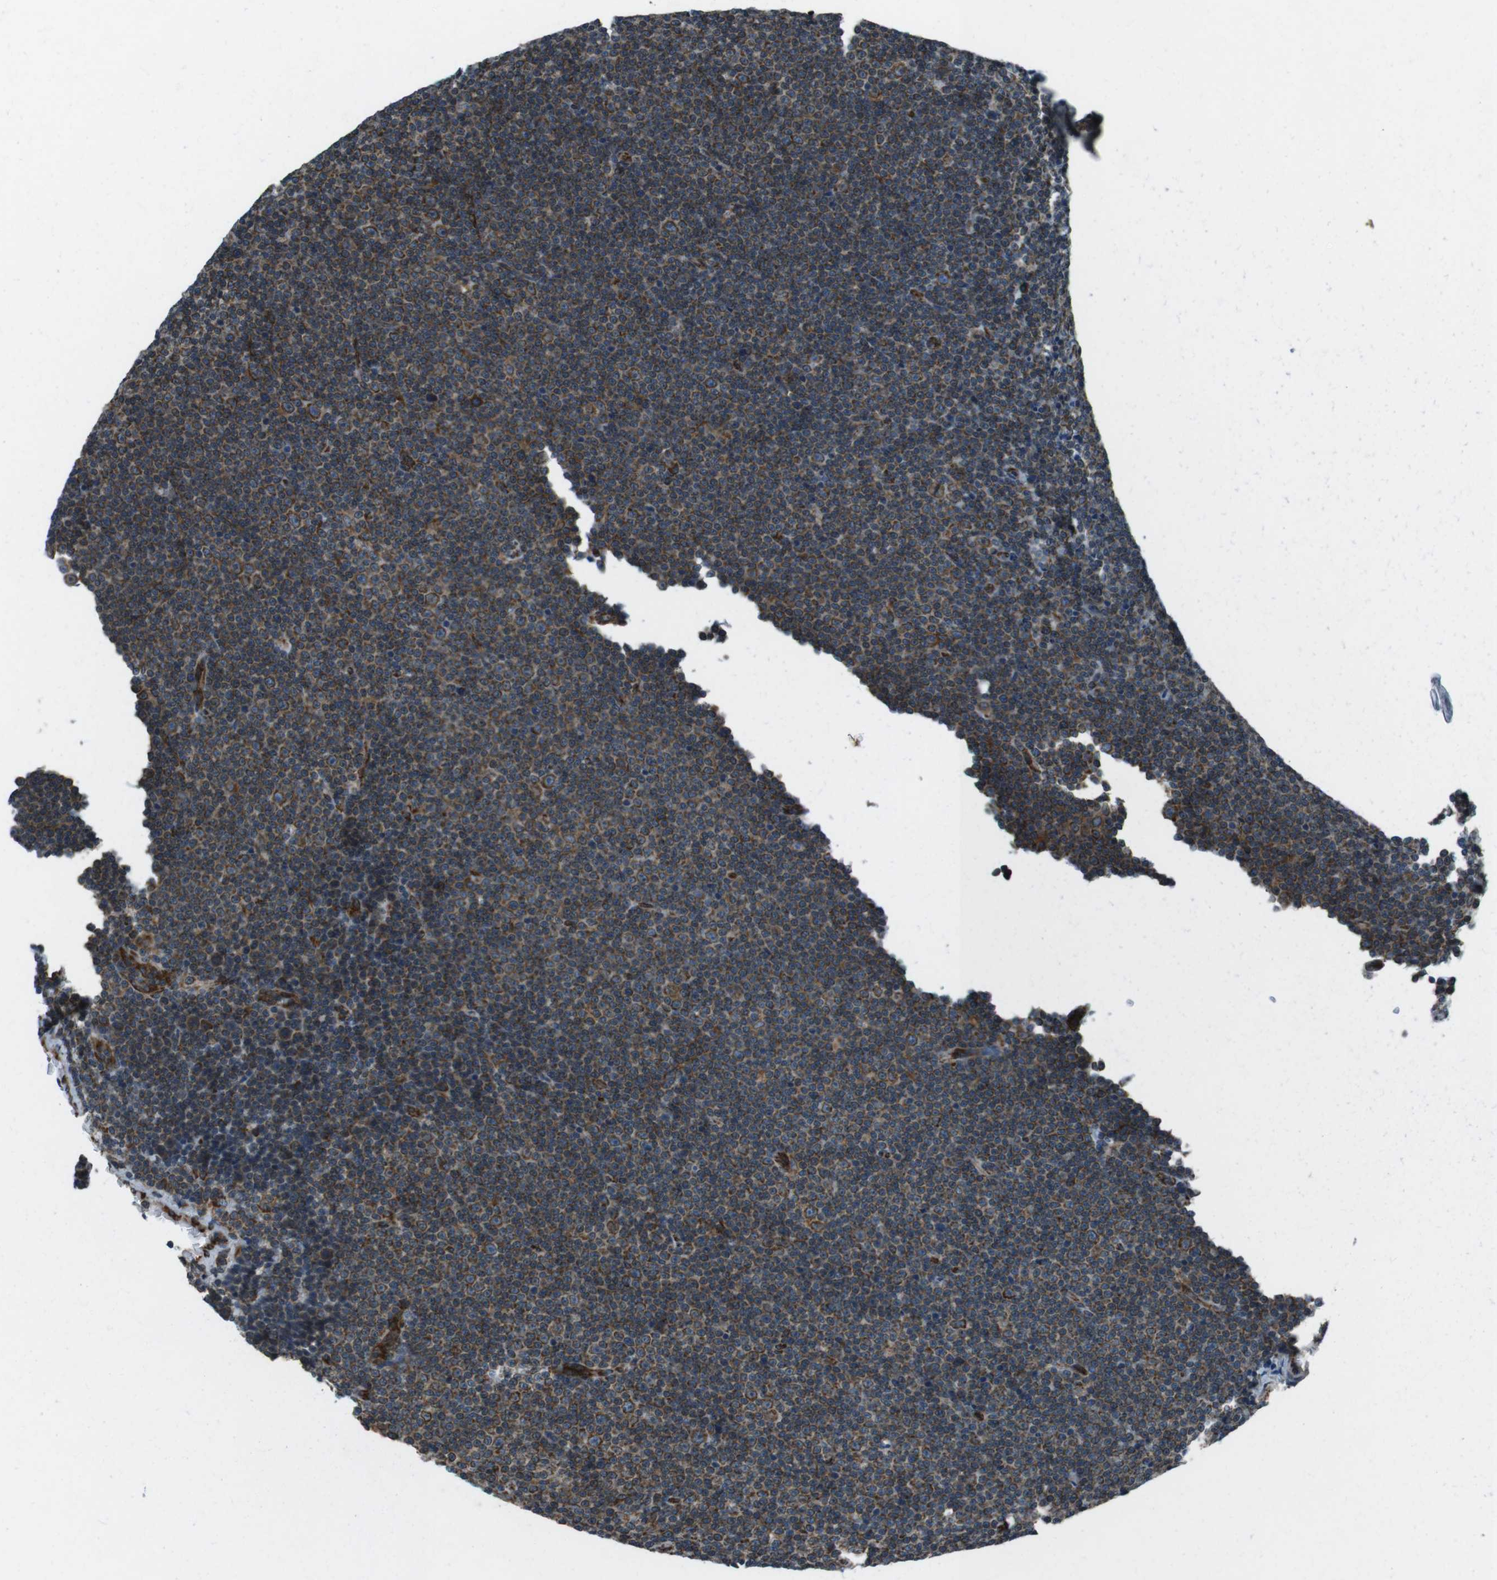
{"staining": {"intensity": "strong", "quantity": ">75%", "location": "cytoplasmic/membranous"}, "tissue": "lymphoma", "cell_type": "Tumor cells", "image_type": "cancer", "snomed": [{"axis": "morphology", "description": "Malignant lymphoma, non-Hodgkin's type, Low grade"}, {"axis": "topography", "description": "Lymph node"}], "caption": "Low-grade malignant lymphoma, non-Hodgkin's type tissue reveals strong cytoplasmic/membranous positivity in approximately >75% of tumor cells, visualized by immunohistochemistry.", "gene": "KTN1", "patient": {"sex": "female", "age": 67}}